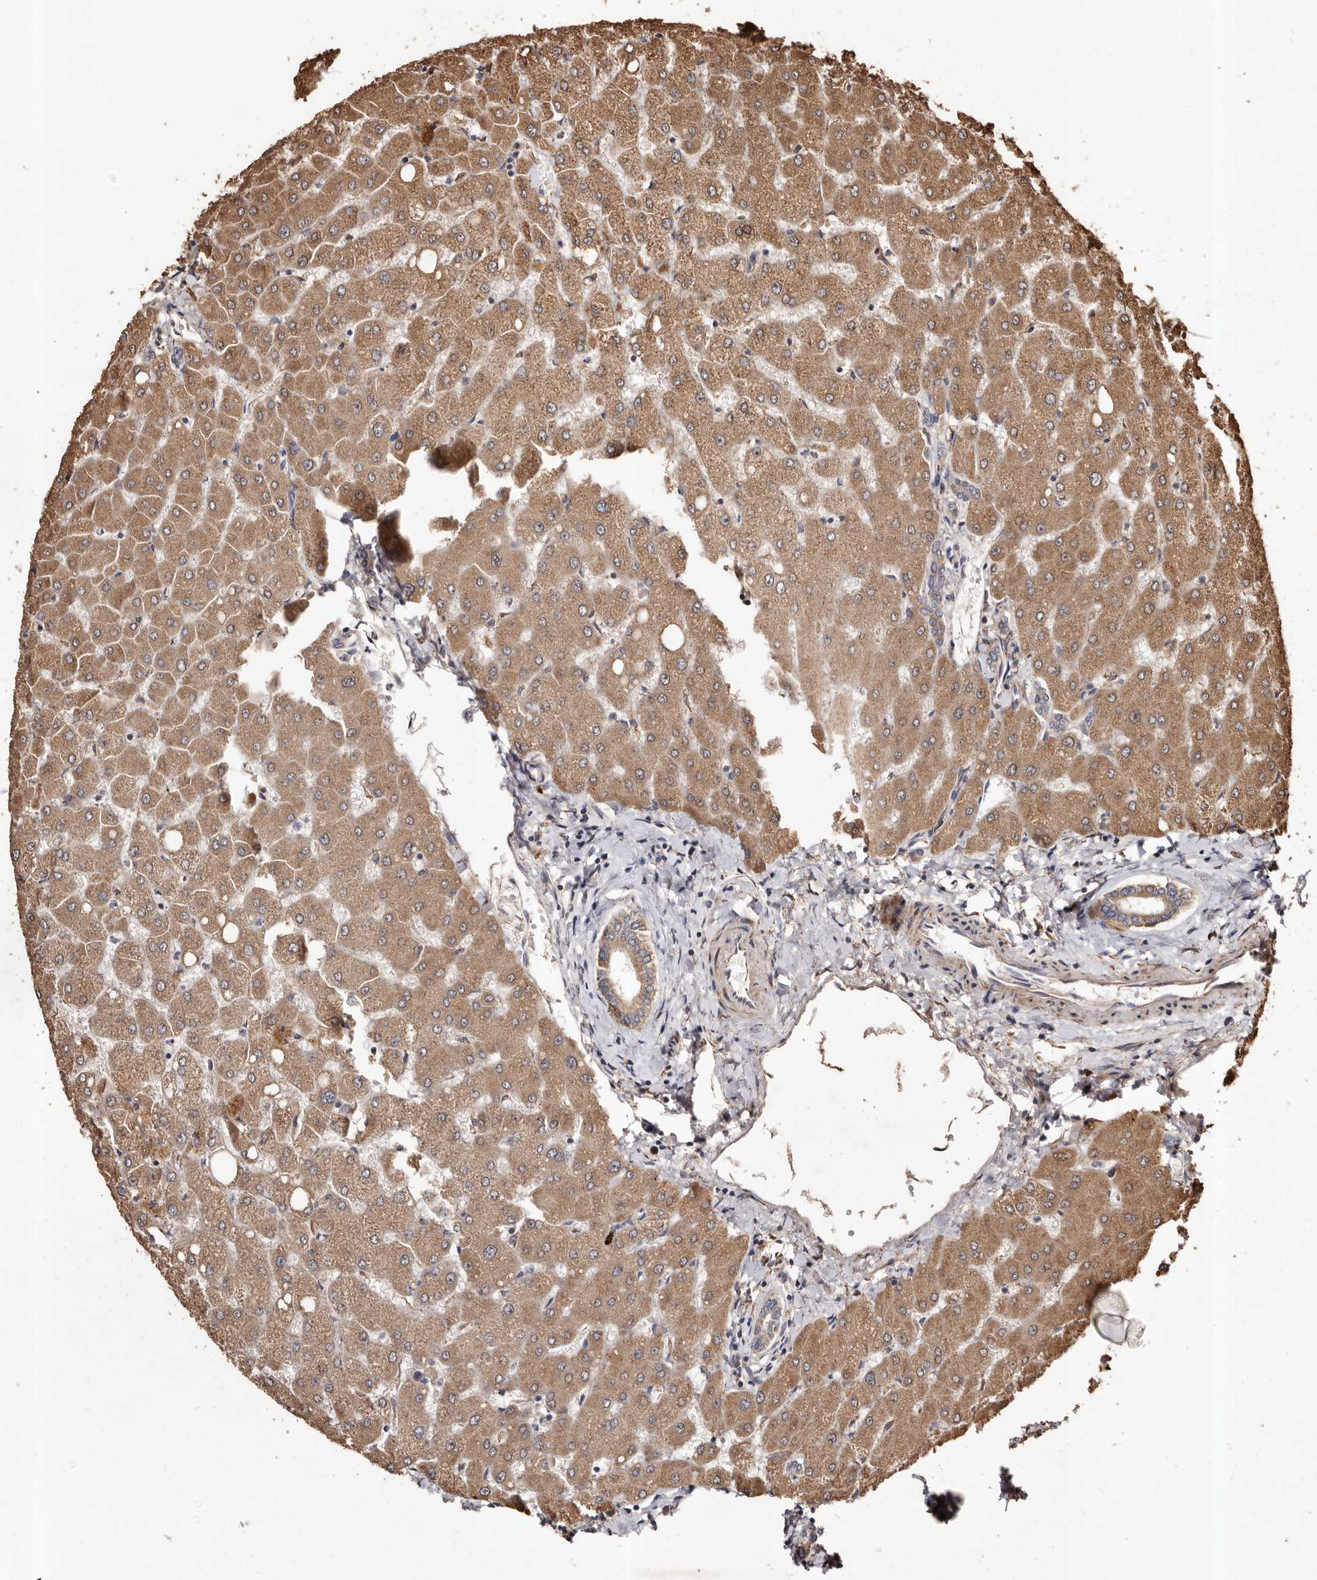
{"staining": {"intensity": "moderate", "quantity": ">75%", "location": "cytoplasmic/membranous"}, "tissue": "liver", "cell_type": "Cholangiocytes", "image_type": "normal", "snomed": [{"axis": "morphology", "description": "Normal tissue, NOS"}, {"axis": "topography", "description": "Liver"}], "caption": "Immunohistochemical staining of unremarkable human liver shows >75% levels of moderate cytoplasmic/membranous protein expression in approximately >75% of cholangiocytes.", "gene": "STEAP2", "patient": {"sex": "female", "age": 54}}